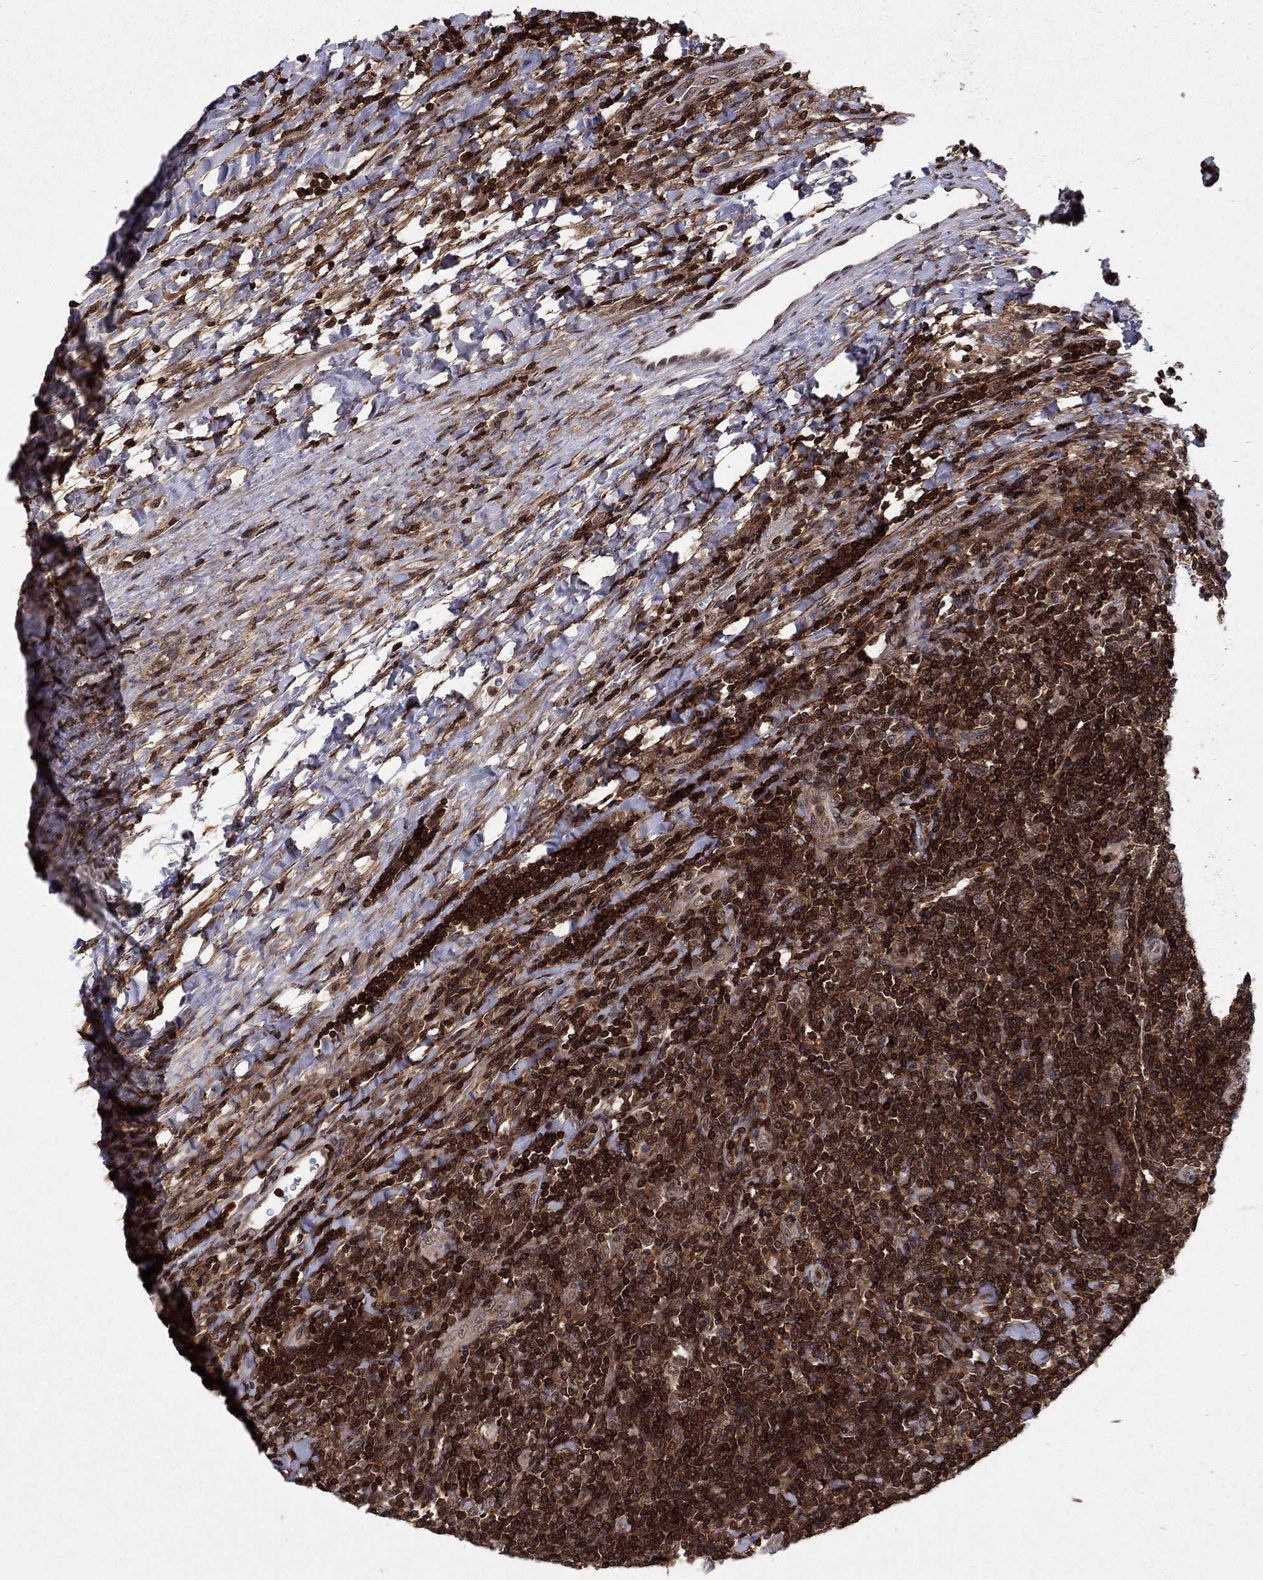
{"staining": {"intensity": "negative", "quantity": "none", "location": "none"}, "tissue": "lymphoma", "cell_type": "Tumor cells", "image_type": "cancer", "snomed": [{"axis": "morphology", "description": "Hodgkin's disease, NOS"}, {"axis": "topography", "description": "Lymph node"}], "caption": "Tumor cells are negative for brown protein staining in Hodgkin's disease.", "gene": "SSX2IP", "patient": {"sex": "male", "age": 40}}